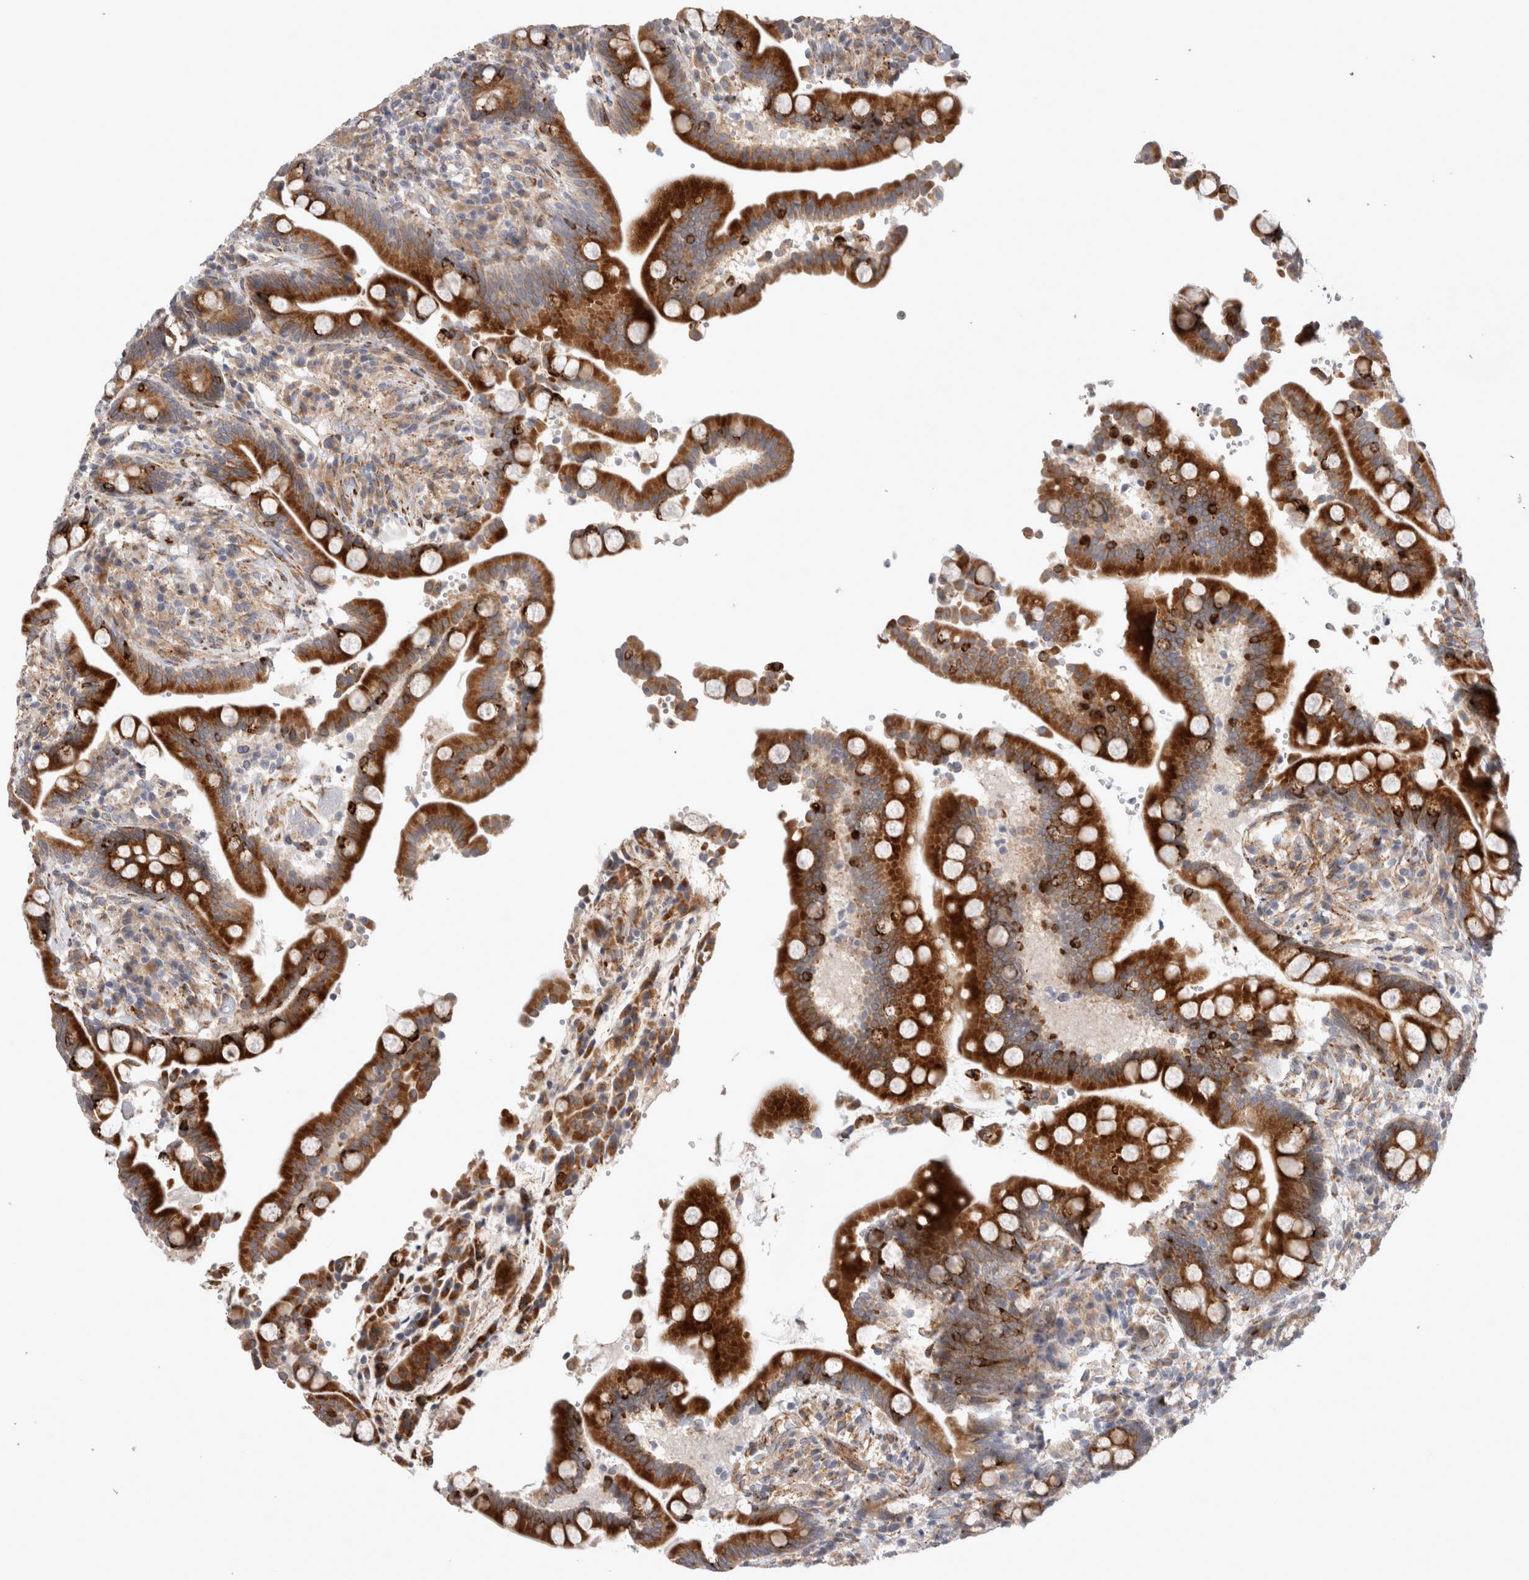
{"staining": {"intensity": "negative", "quantity": "none", "location": "none"}, "tissue": "colon", "cell_type": "Endothelial cells", "image_type": "normal", "snomed": [{"axis": "morphology", "description": "Normal tissue, NOS"}, {"axis": "topography", "description": "Colon"}], "caption": "Protein analysis of benign colon shows no significant expression in endothelial cells.", "gene": "TRMT9B", "patient": {"sex": "male", "age": 73}}